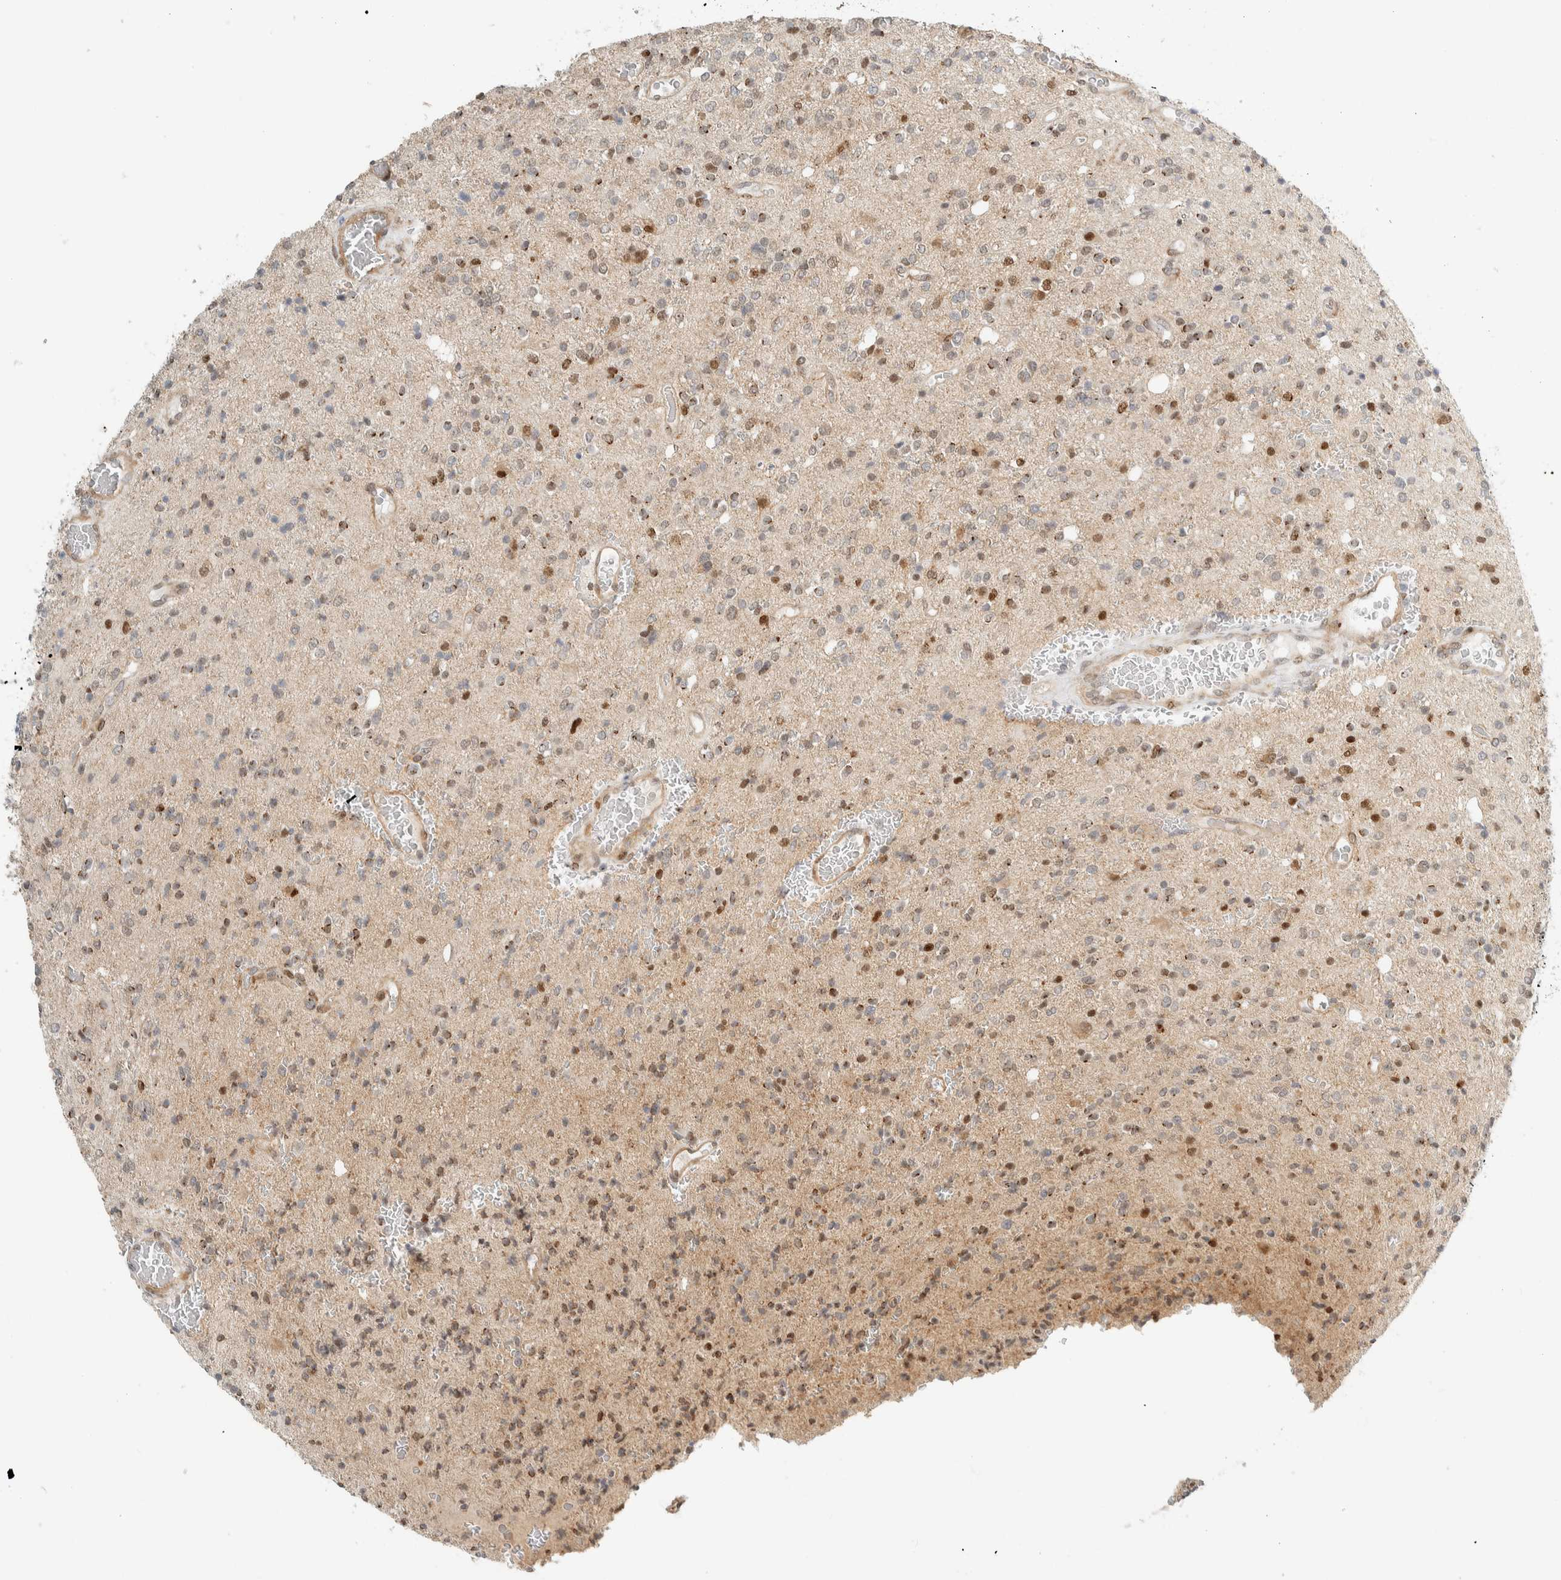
{"staining": {"intensity": "moderate", "quantity": "25%-75%", "location": "nuclear"}, "tissue": "glioma", "cell_type": "Tumor cells", "image_type": "cancer", "snomed": [{"axis": "morphology", "description": "Glioma, malignant, High grade"}, {"axis": "topography", "description": "Brain"}], "caption": "Malignant glioma (high-grade) stained with a brown dye exhibits moderate nuclear positive staining in about 25%-75% of tumor cells.", "gene": "TFE3", "patient": {"sex": "male", "age": 34}}